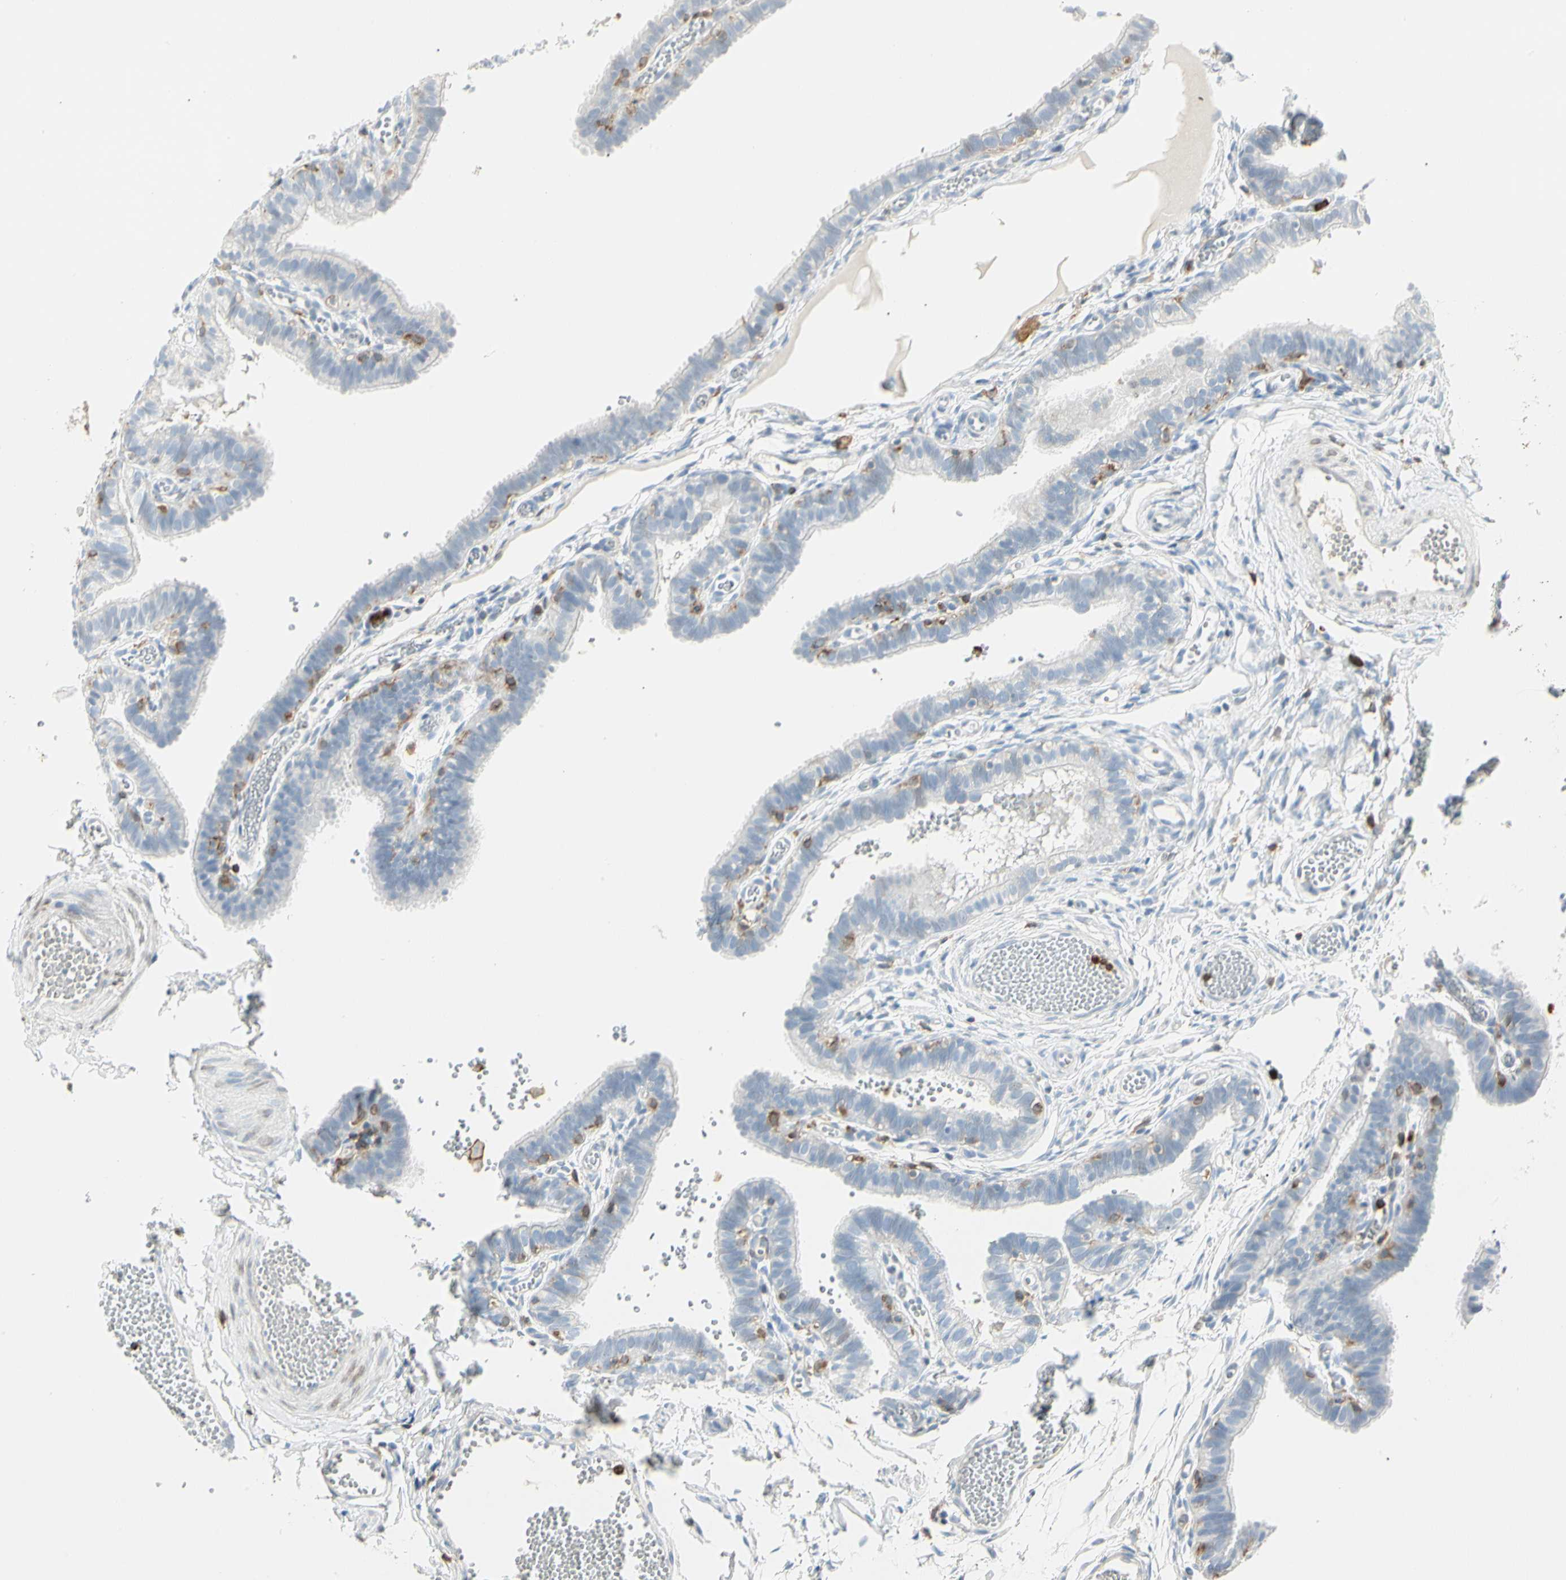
{"staining": {"intensity": "negative", "quantity": "none", "location": "none"}, "tissue": "fallopian tube", "cell_type": "Glandular cells", "image_type": "normal", "snomed": [{"axis": "morphology", "description": "Normal tissue, NOS"}, {"axis": "topography", "description": "Fallopian tube"}, {"axis": "topography", "description": "Placenta"}], "caption": "Glandular cells are negative for protein expression in unremarkable human fallopian tube. (DAB immunohistochemistry, high magnification).", "gene": "ITGB2", "patient": {"sex": "female", "age": 34}}